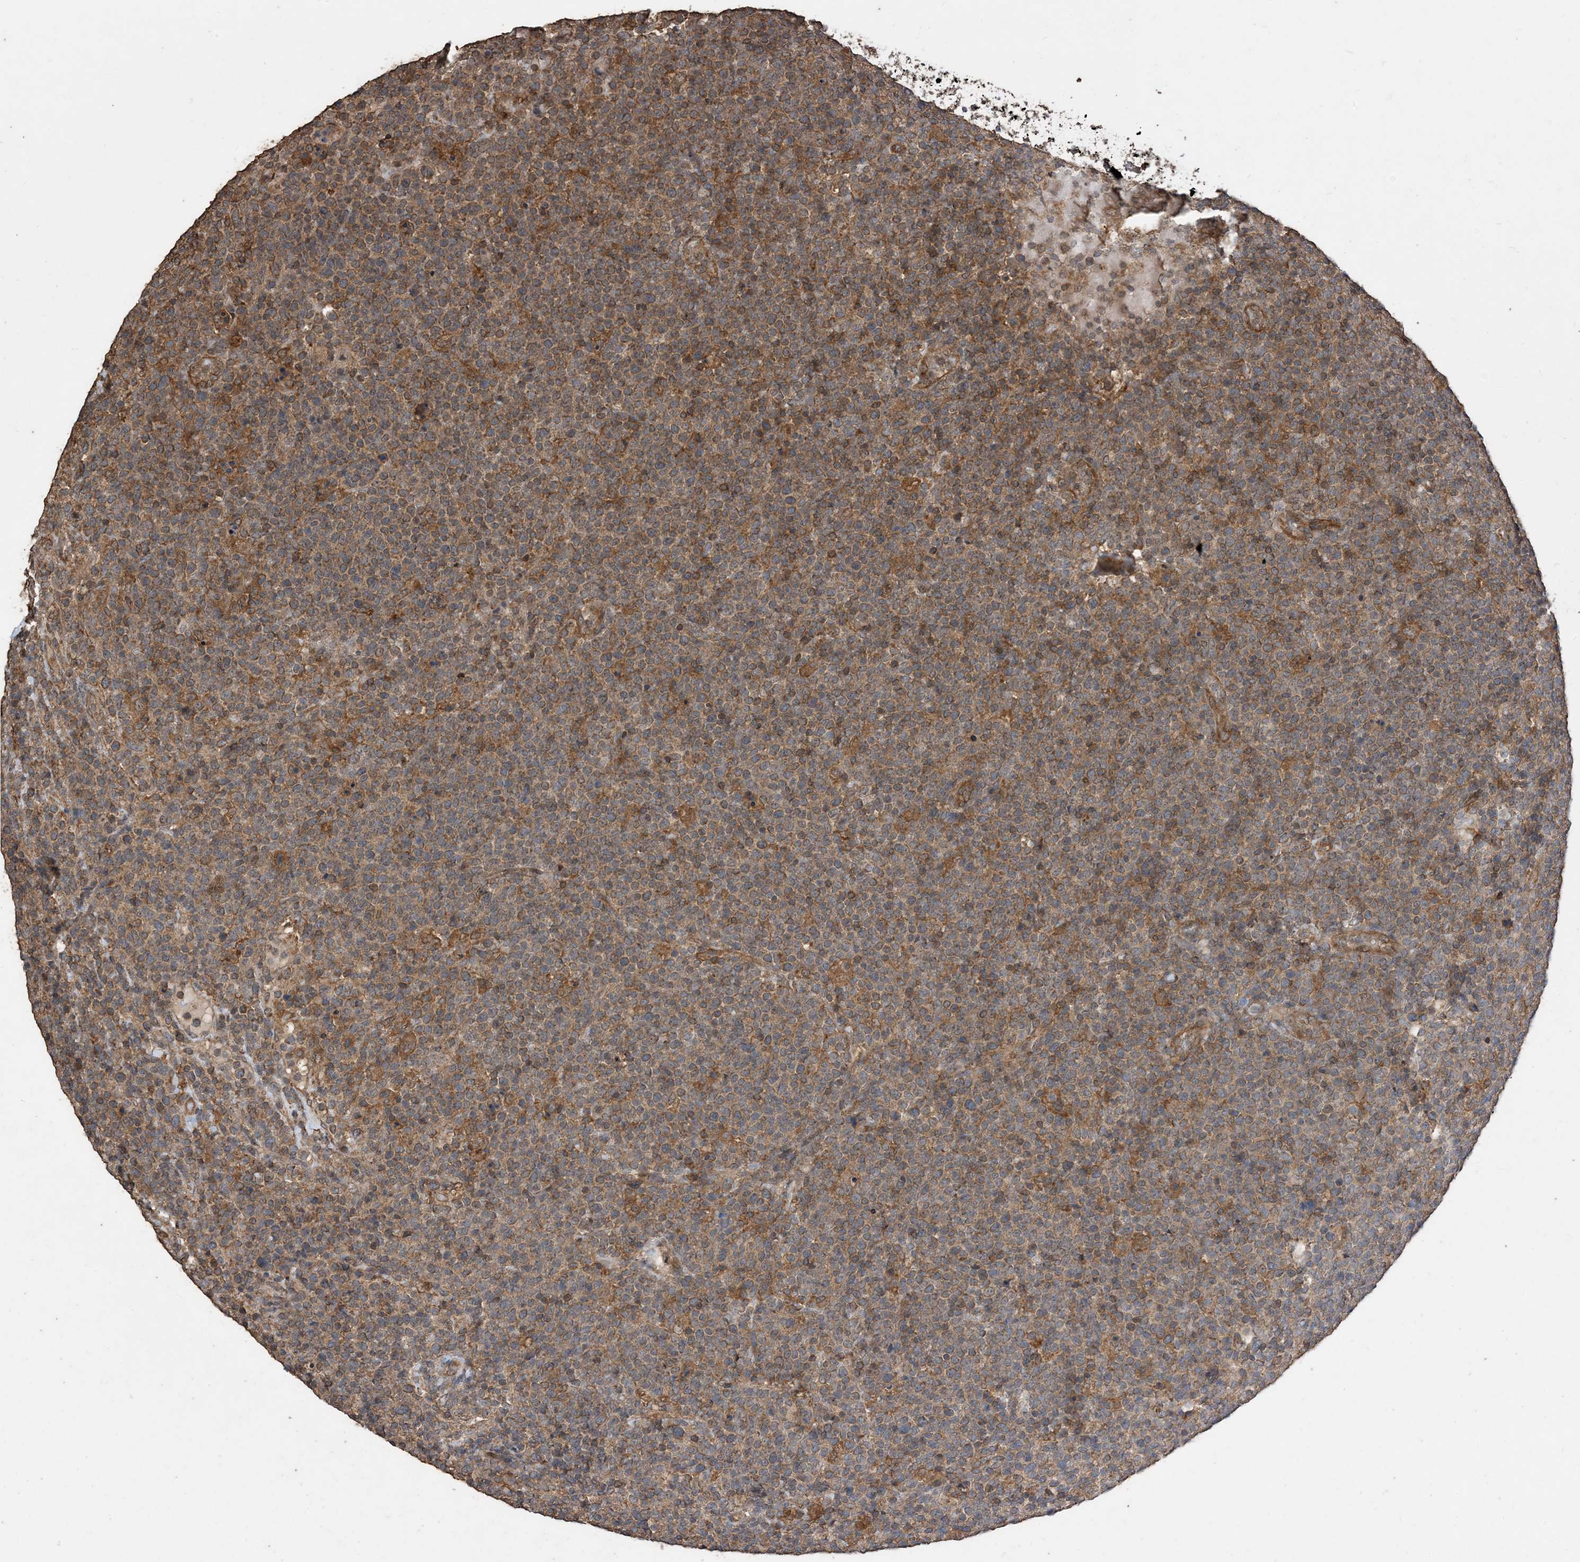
{"staining": {"intensity": "moderate", "quantity": ">75%", "location": "cytoplasmic/membranous"}, "tissue": "lymphoma", "cell_type": "Tumor cells", "image_type": "cancer", "snomed": [{"axis": "morphology", "description": "Malignant lymphoma, non-Hodgkin's type, High grade"}, {"axis": "topography", "description": "Lymph node"}], "caption": "Immunohistochemical staining of high-grade malignant lymphoma, non-Hodgkin's type reveals moderate cytoplasmic/membranous protein staining in about >75% of tumor cells.", "gene": "ZKSCAN5", "patient": {"sex": "male", "age": 61}}